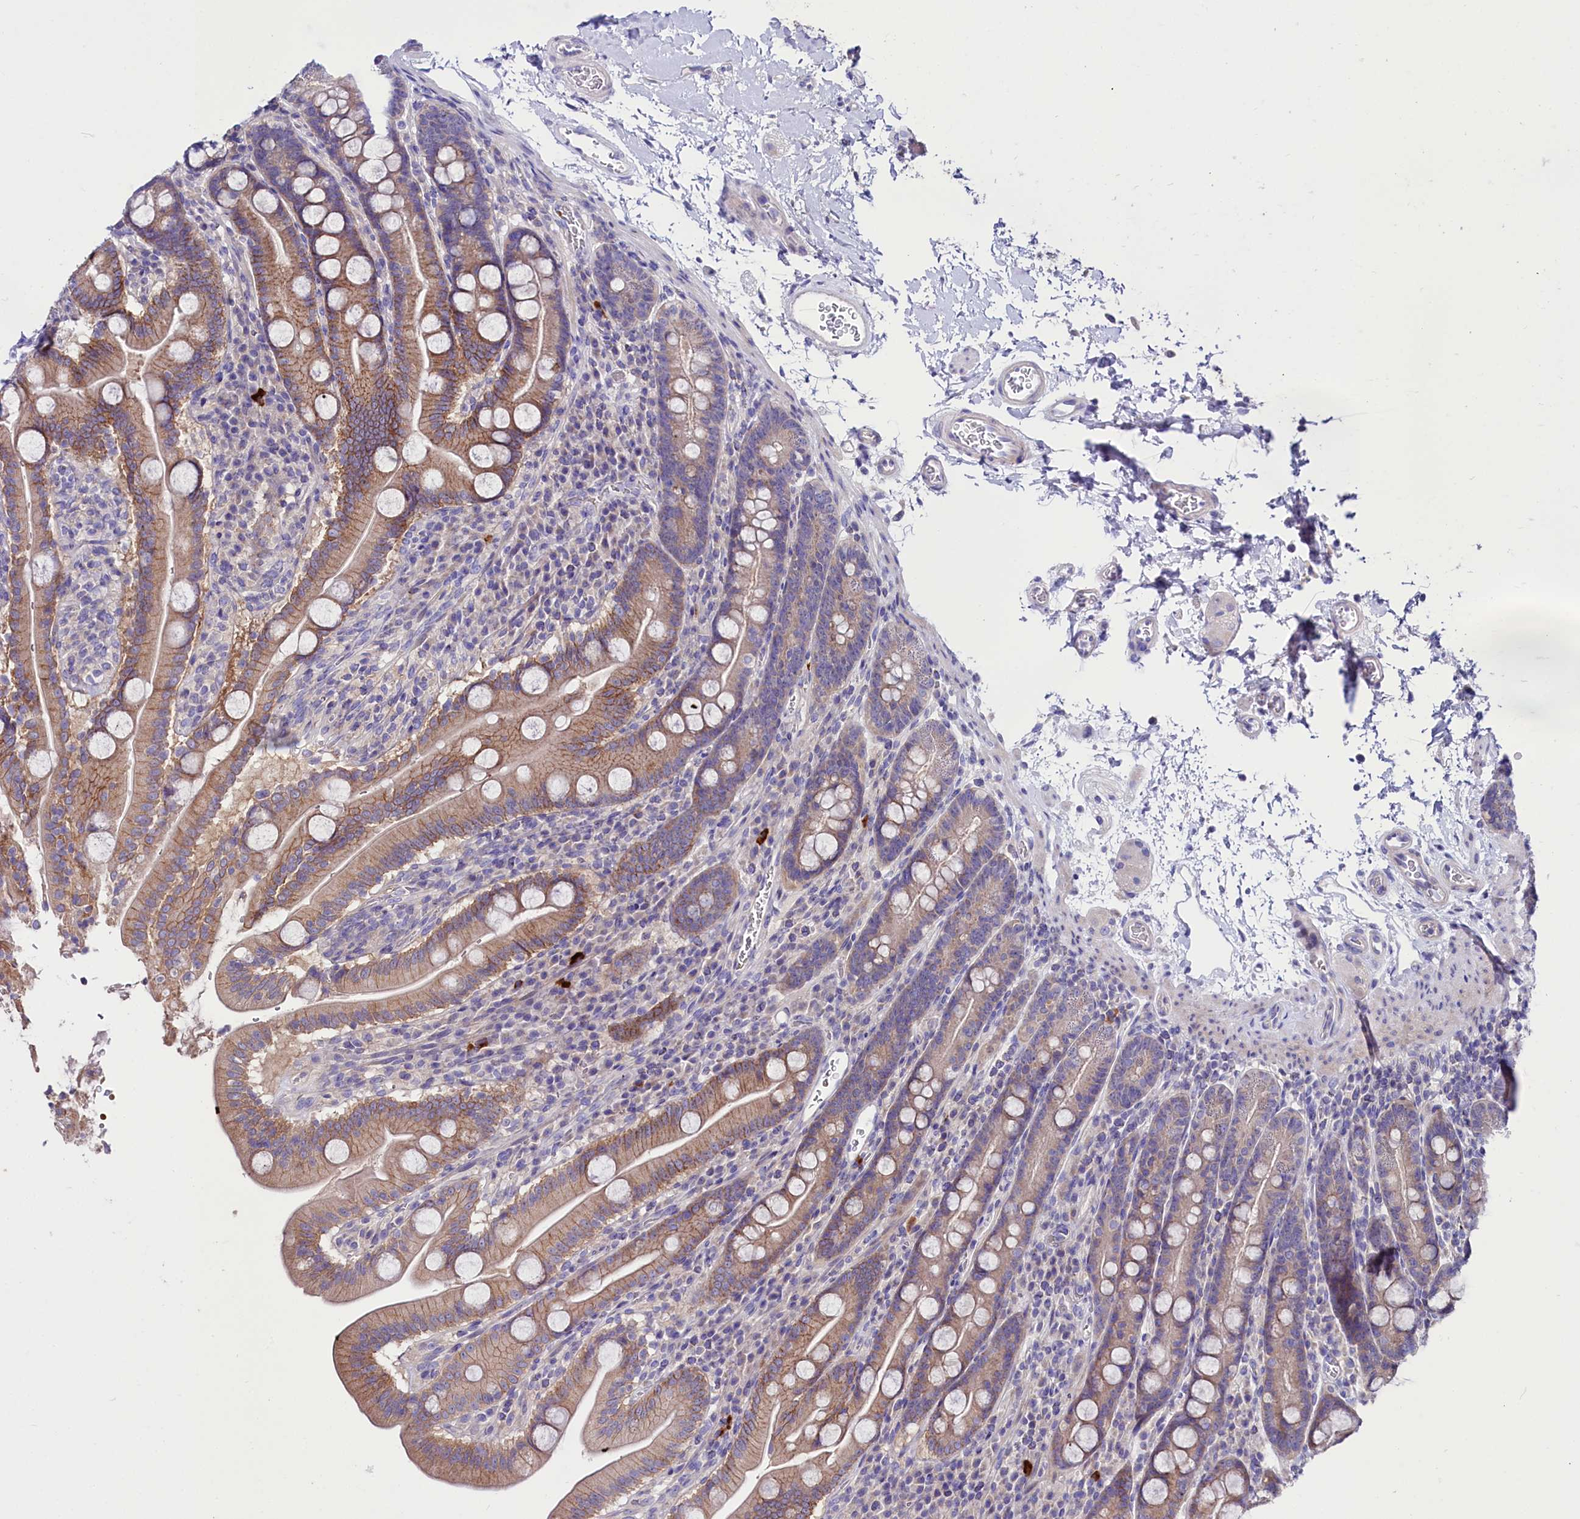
{"staining": {"intensity": "weak", "quantity": ">75%", "location": "cytoplasmic/membranous"}, "tissue": "duodenum", "cell_type": "Glandular cells", "image_type": "normal", "snomed": [{"axis": "morphology", "description": "Normal tissue, NOS"}, {"axis": "topography", "description": "Duodenum"}], "caption": "Glandular cells exhibit weak cytoplasmic/membranous positivity in about >75% of cells in normal duodenum.", "gene": "ABHD5", "patient": {"sex": "male", "age": 35}}